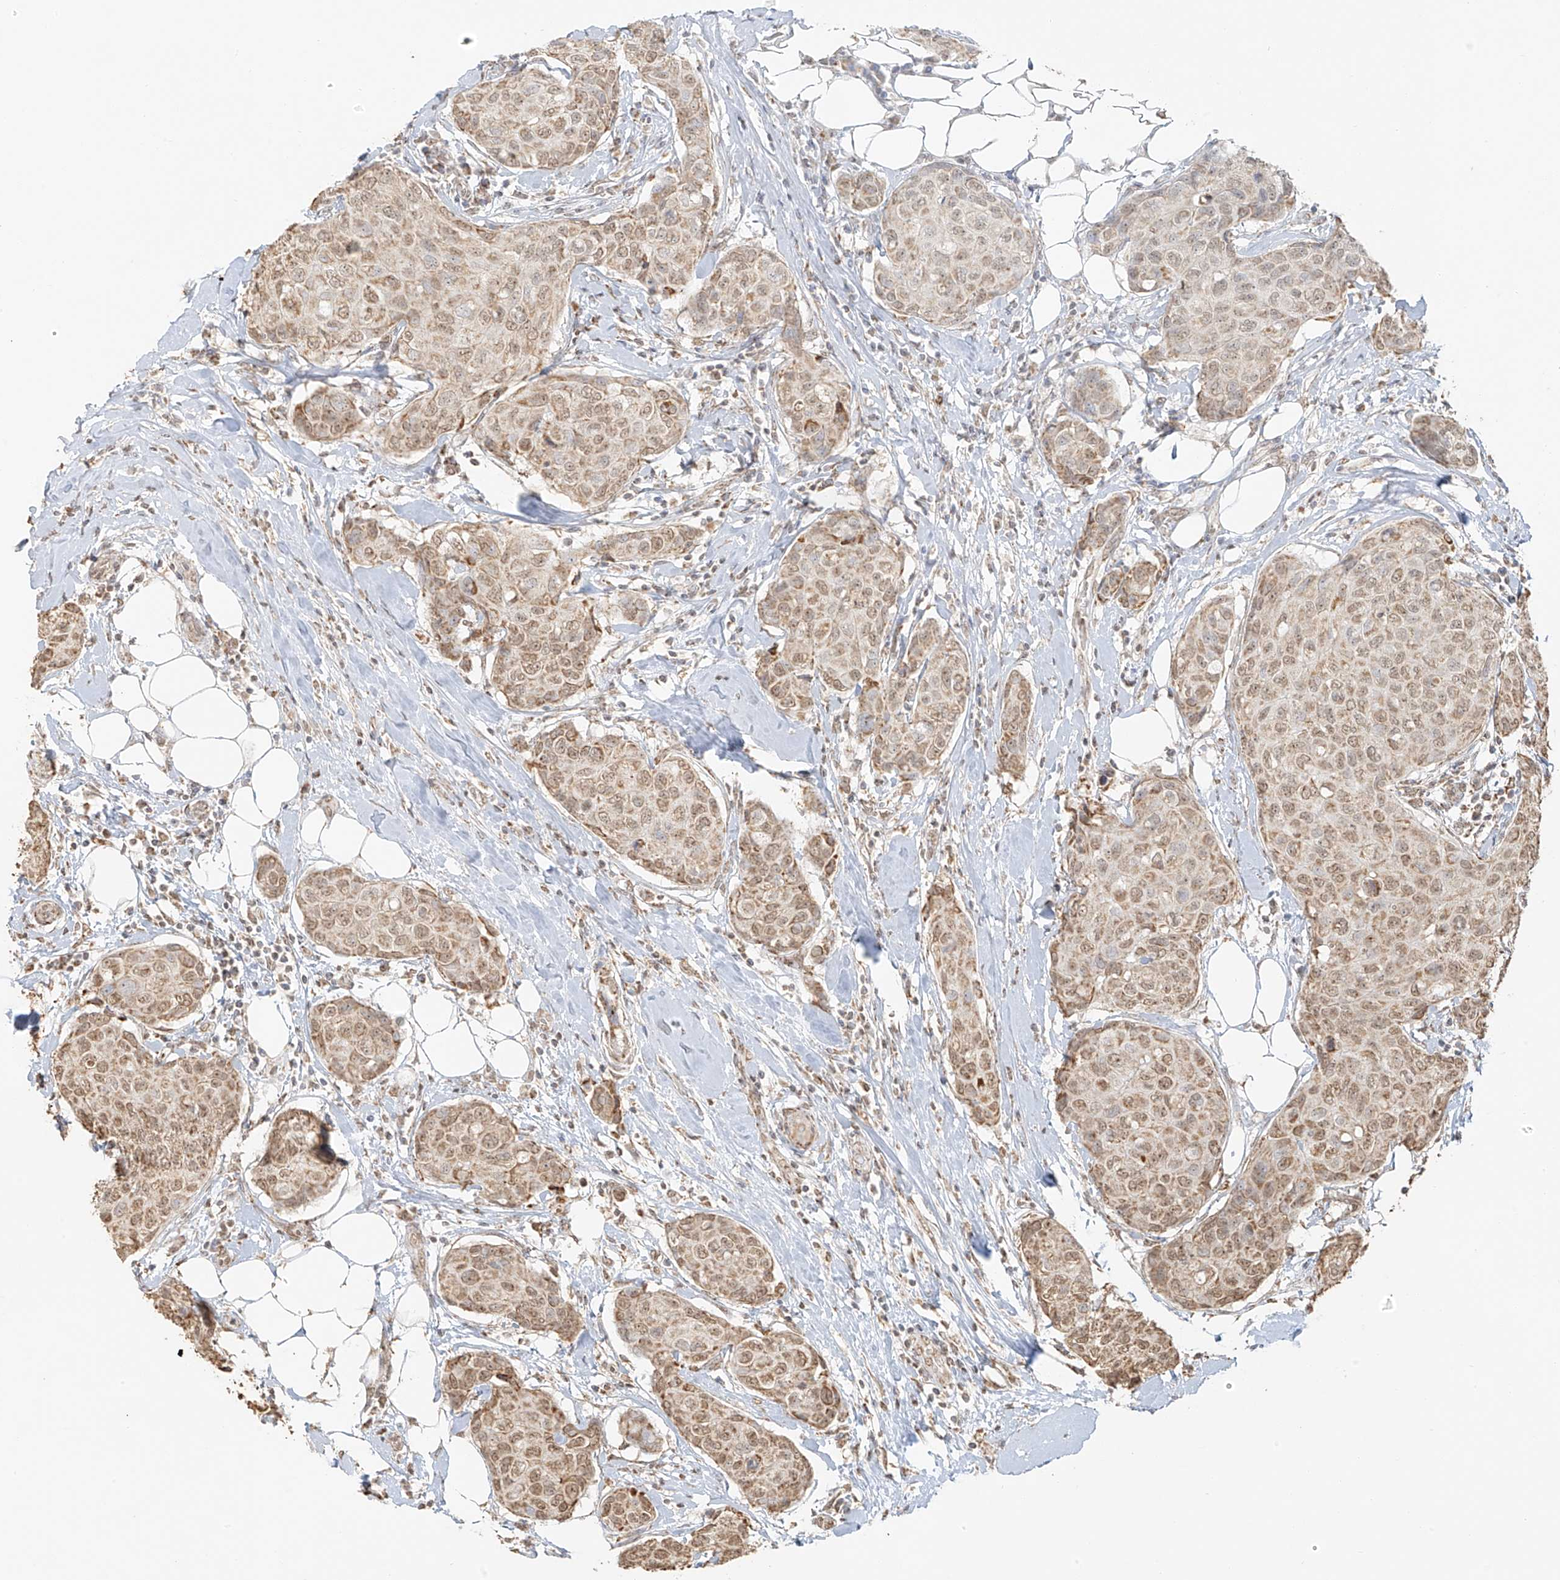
{"staining": {"intensity": "moderate", "quantity": ">75%", "location": "cytoplasmic/membranous,nuclear"}, "tissue": "breast cancer", "cell_type": "Tumor cells", "image_type": "cancer", "snomed": [{"axis": "morphology", "description": "Duct carcinoma"}, {"axis": "topography", "description": "Breast"}], "caption": "Breast infiltrating ductal carcinoma stained with DAB IHC demonstrates medium levels of moderate cytoplasmic/membranous and nuclear expression in approximately >75% of tumor cells.", "gene": "MIPEP", "patient": {"sex": "female", "age": 80}}